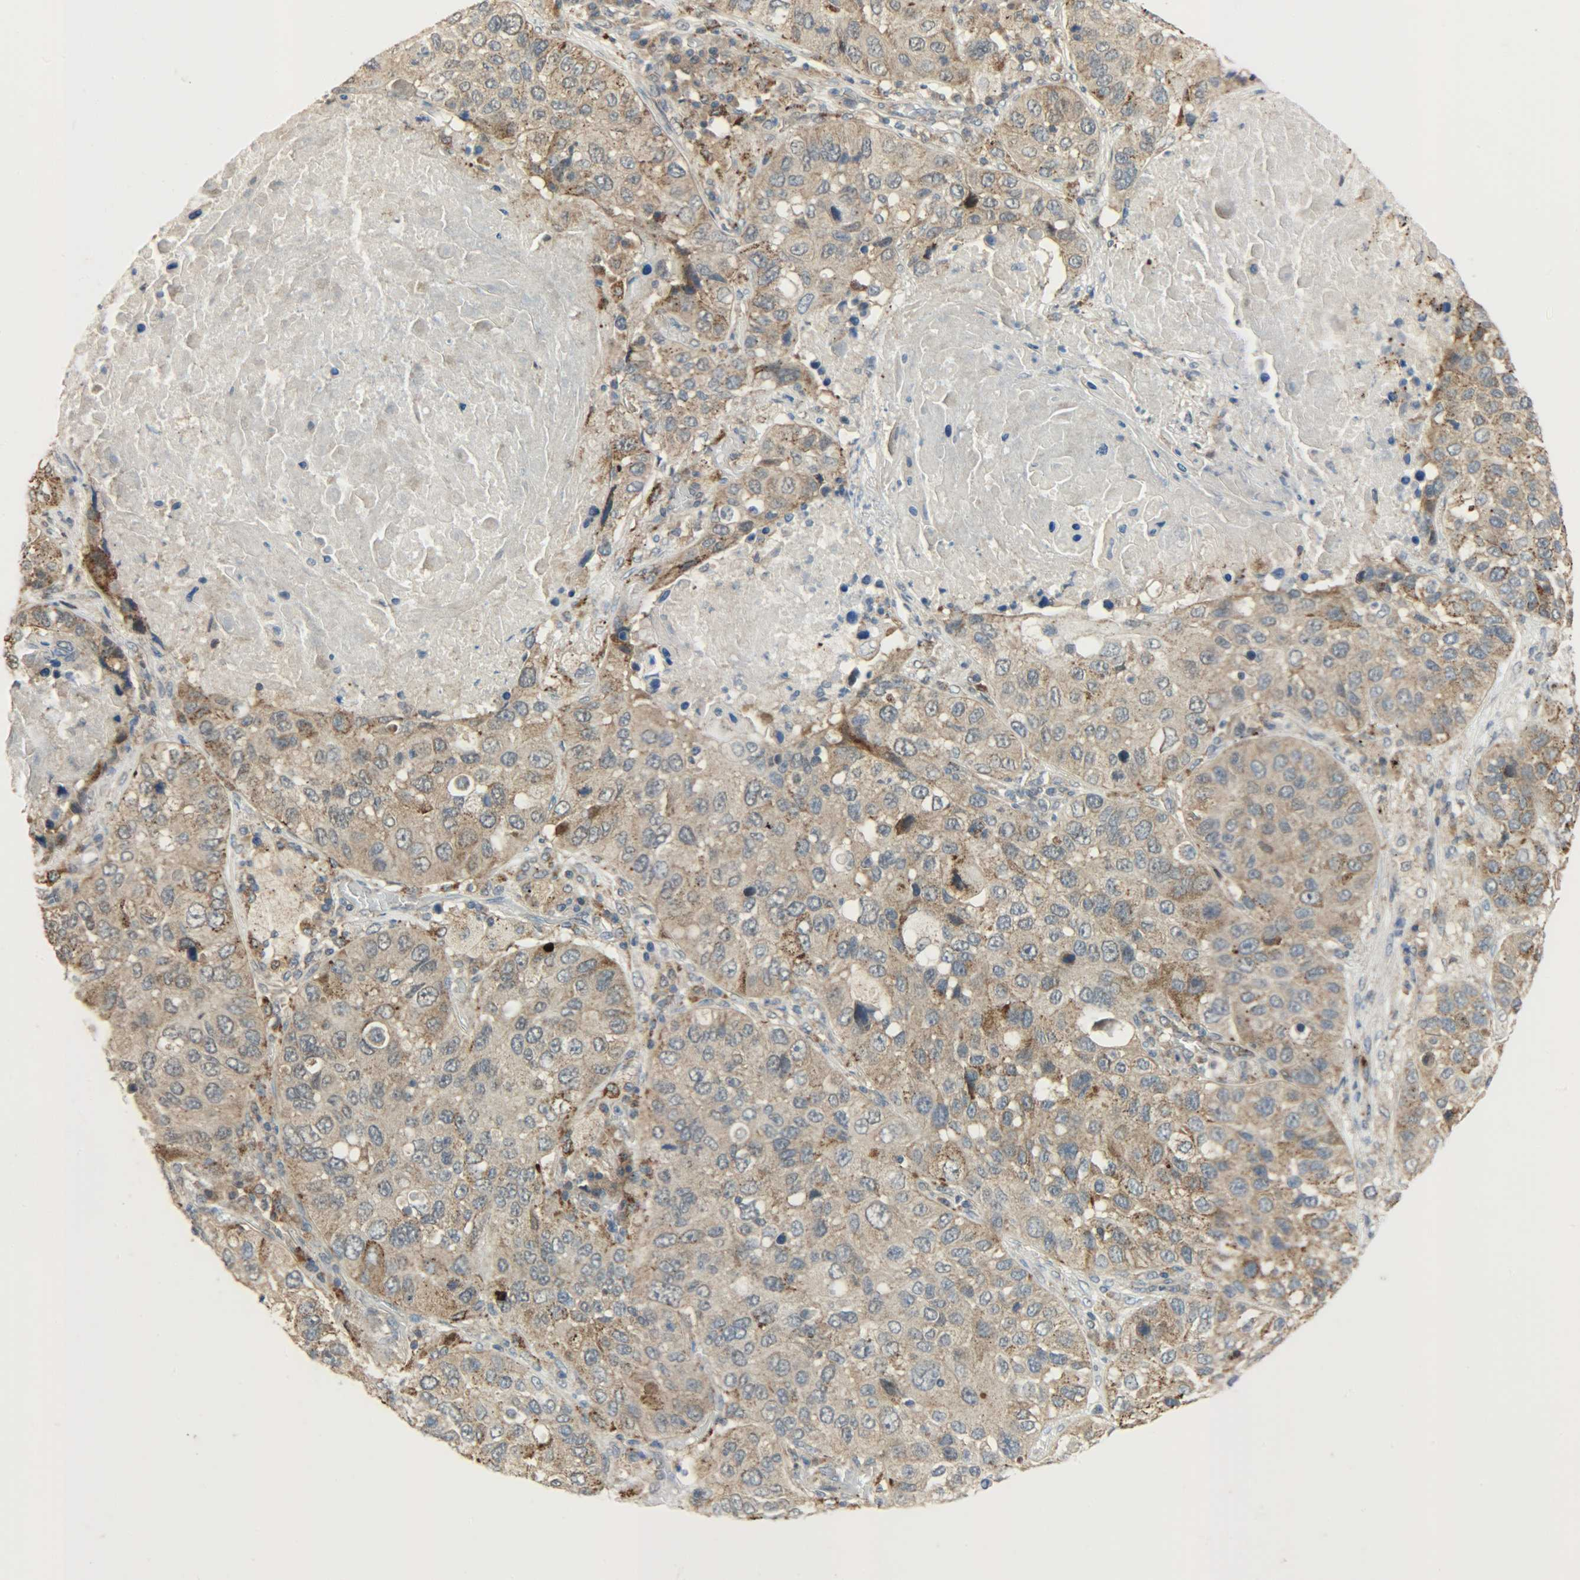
{"staining": {"intensity": "moderate", "quantity": ">75%", "location": "cytoplasmic/membranous"}, "tissue": "lung cancer", "cell_type": "Tumor cells", "image_type": "cancer", "snomed": [{"axis": "morphology", "description": "Squamous cell carcinoma, NOS"}, {"axis": "topography", "description": "Lung"}], "caption": "Lung cancer stained with a protein marker demonstrates moderate staining in tumor cells.", "gene": "GIT2", "patient": {"sex": "male", "age": 57}}